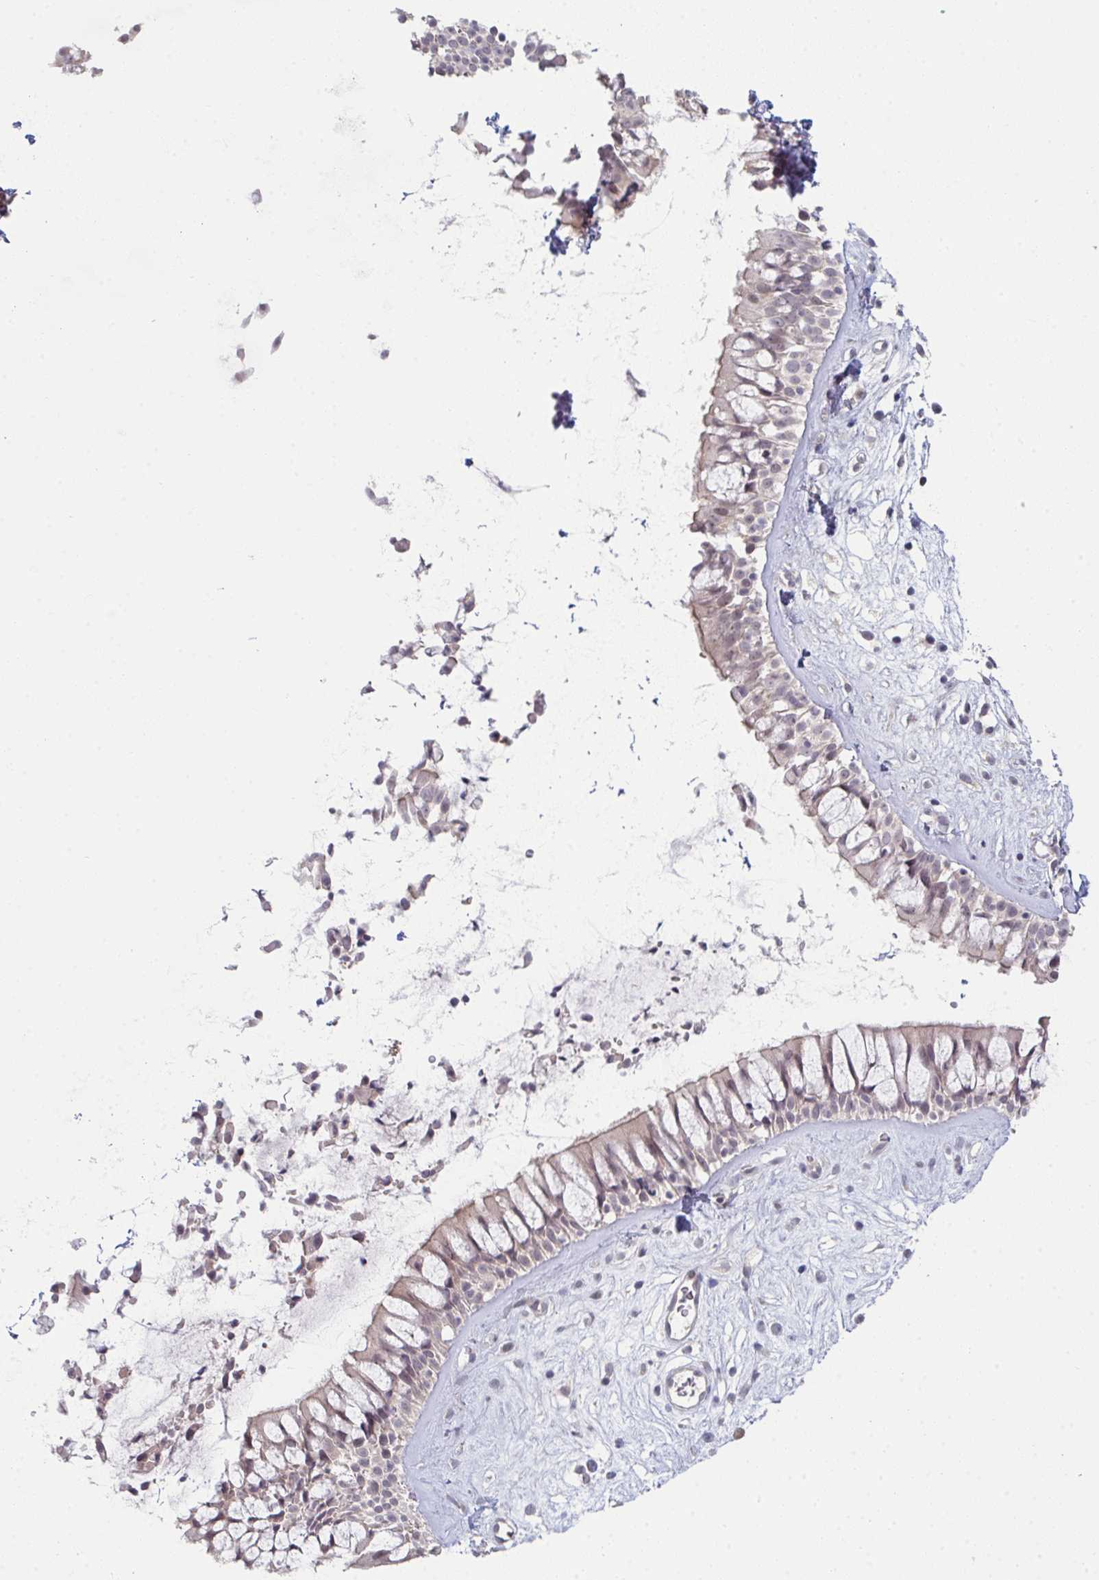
{"staining": {"intensity": "weak", "quantity": "<25%", "location": "cytoplasmic/membranous"}, "tissue": "nasopharynx", "cell_type": "Respiratory epithelial cells", "image_type": "normal", "snomed": [{"axis": "morphology", "description": "Normal tissue, NOS"}, {"axis": "topography", "description": "Nasopharynx"}], "caption": "Respiratory epithelial cells show no significant positivity in unremarkable nasopharynx. The staining is performed using DAB brown chromogen with nuclei counter-stained in using hematoxylin.", "gene": "ZNF214", "patient": {"sex": "male", "age": 32}}